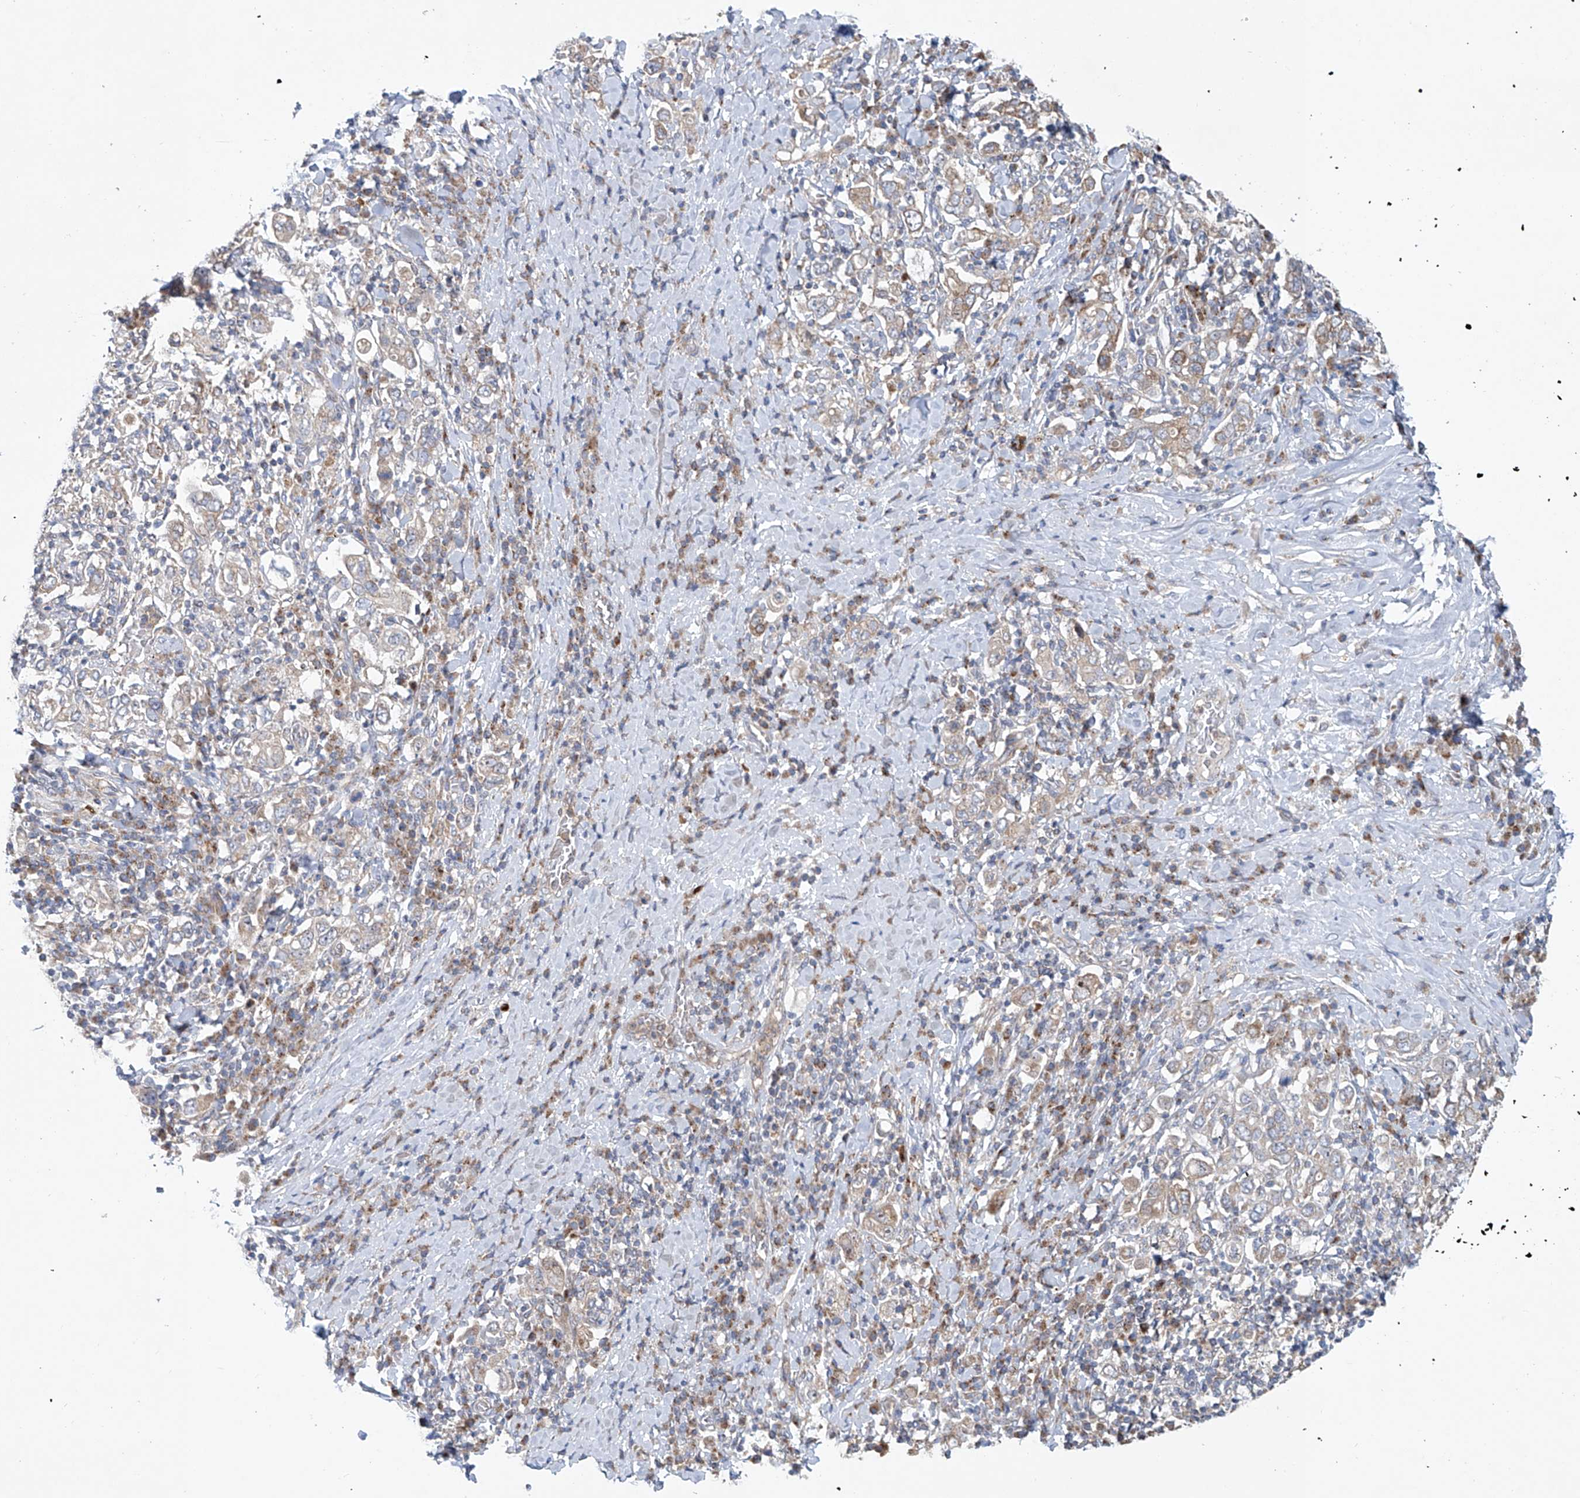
{"staining": {"intensity": "weak", "quantity": "25%-75%", "location": "cytoplasmic/membranous"}, "tissue": "stomach cancer", "cell_type": "Tumor cells", "image_type": "cancer", "snomed": [{"axis": "morphology", "description": "Adenocarcinoma, NOS"}, {"axis": "topography", "description": "Stomach, upper"}], "caption": "Immunohistochemistry (IHC) photomicrograph of adenocarcinoma (stomach) stained for a protein (brown), which shows low levels of weak cytoplasmic/membranous staining in approximately 25%-75% of tumor cells.", "gene": "KLC4", "patient": {"sex": "male", "age": 62}}